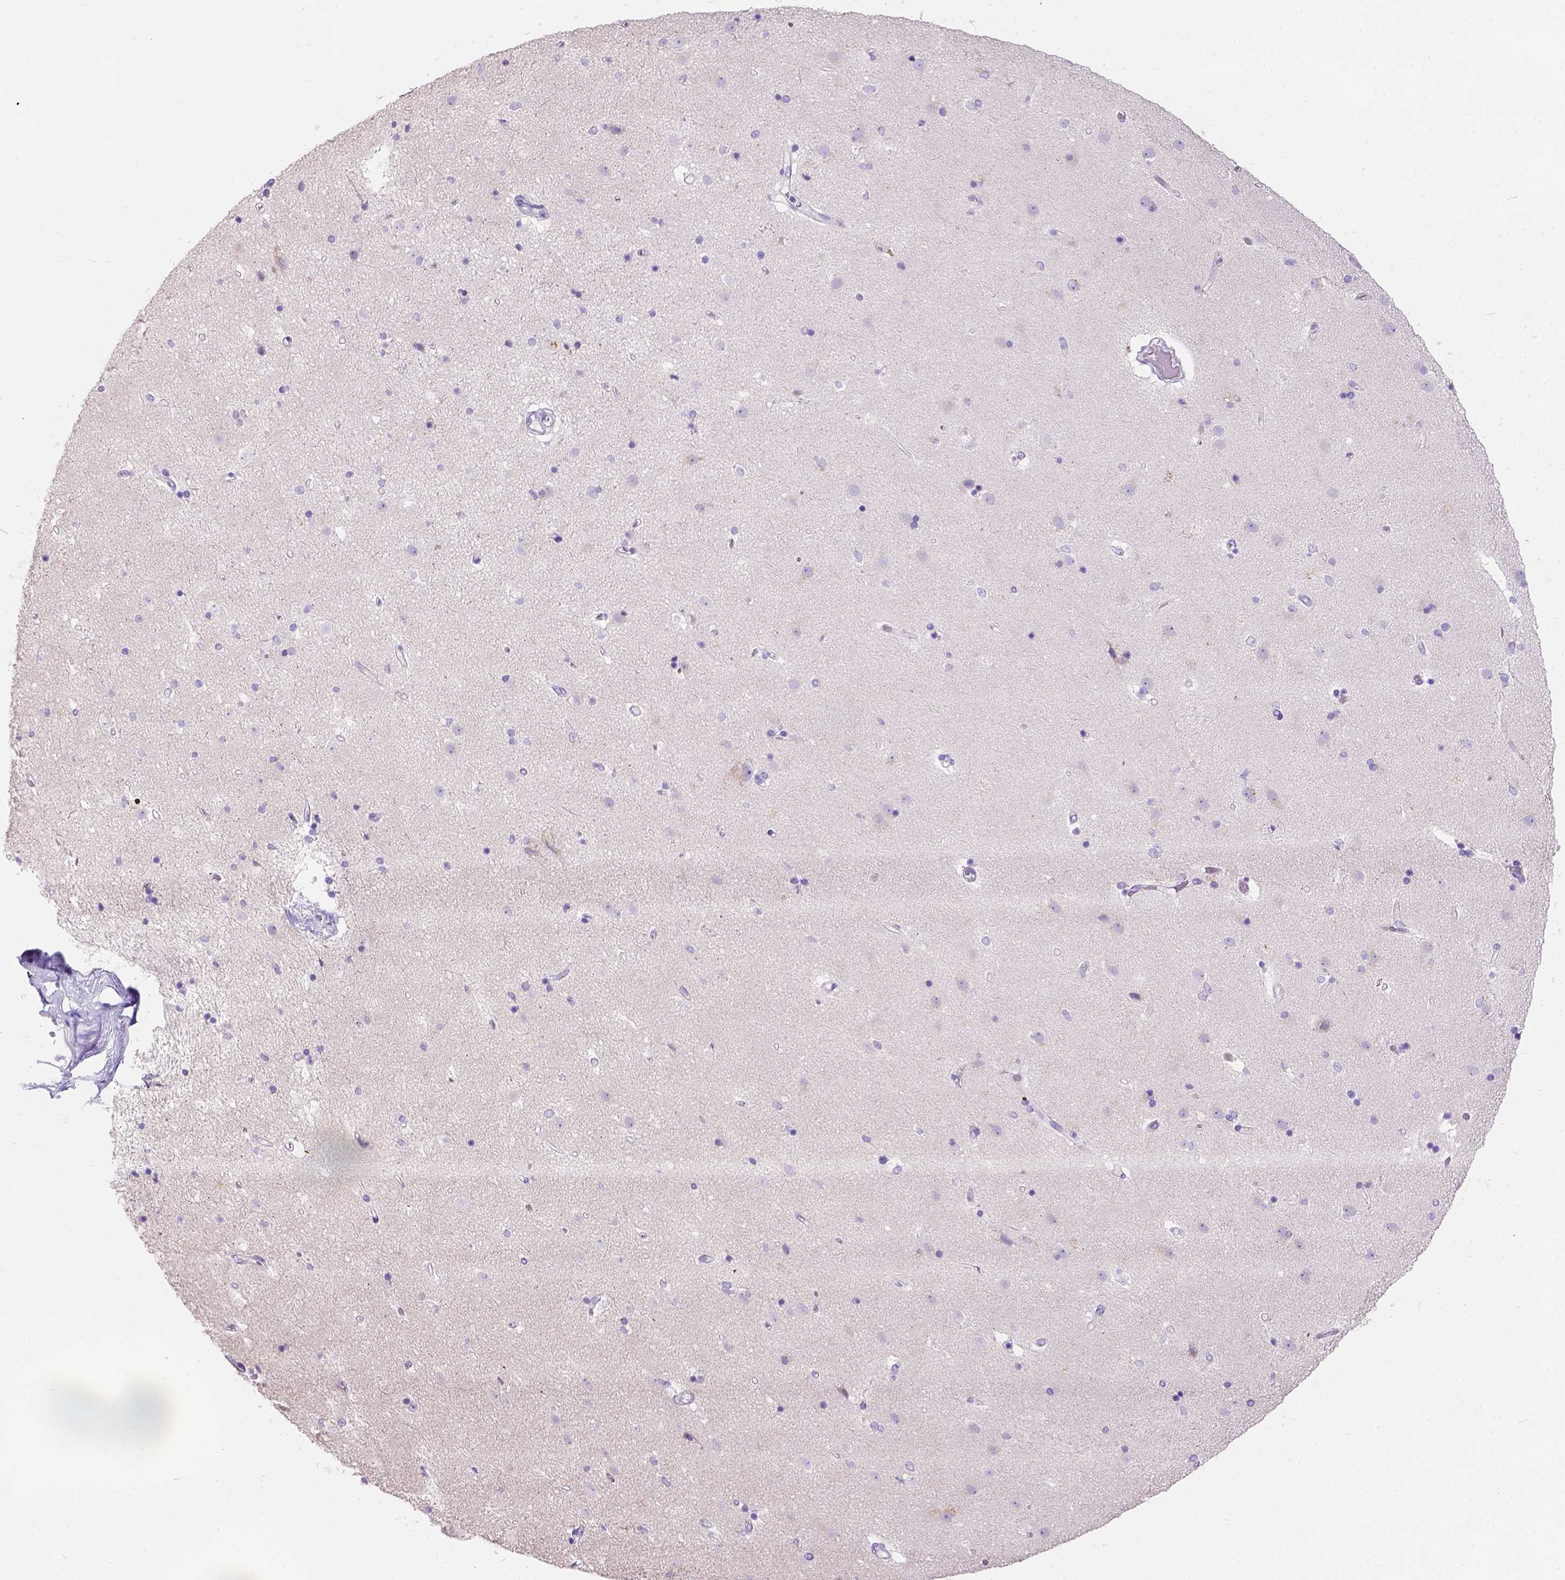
{"staining": {"intensity": "negative", "quantity": "none", "location": "none"}, "tissue": "caudate", "cell_type": "Glial cells", "image_type": "normal", "snomed": [{"axis": "morphology", "description": "Normal tissue, NOS"}, {"axis": "topography", "description": "Lateral ventricle wall"}], "caption": "This is an immunohistochemistry (IHC) image of normal human caudate. There is no positivity in glial cells.", "gene": "PHF7", "patient": {"sex": "female", "age": 71}}